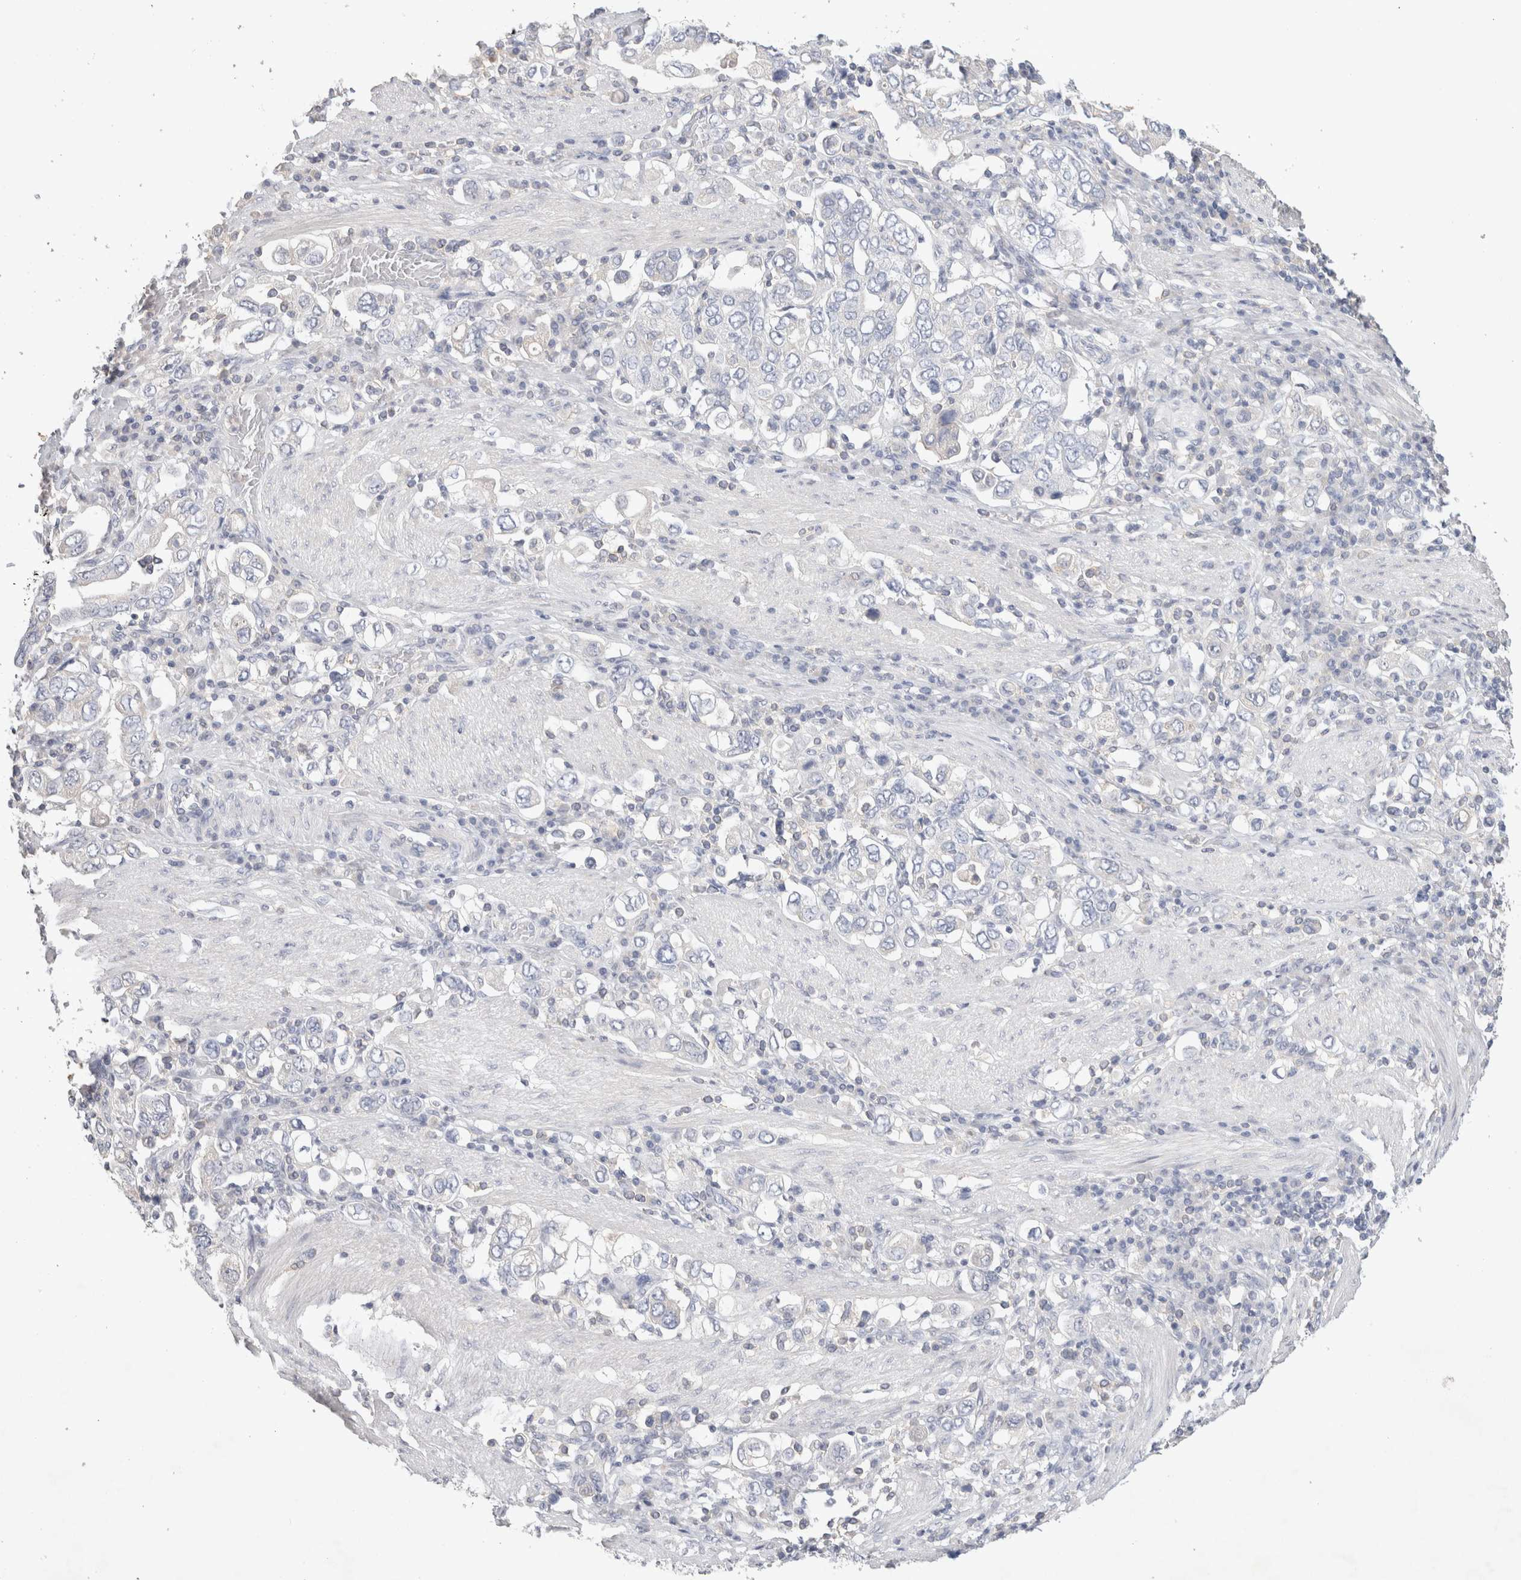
{"staining": {"intensity": "negative", "quantity": "none", "location": "none"}, "tissue": "stomach cancer", "cell_type": "Tumor cells", "image_type": "cancer", "snomed": [{"axis": "morphology", "description": "Adenocarcinoma, NOS"}, {"axis": "topography", "description": "Stomach, upper"}], "caption": "Immunohistochemistry (IHC) micrograph of neoplastic tissue: stomach cancer (adenocarcinoma) stained with DAB shows no significant protein expression in tumor cells.", "gene": "MPP2", "patient": {"sex": "male", "age": 62}}